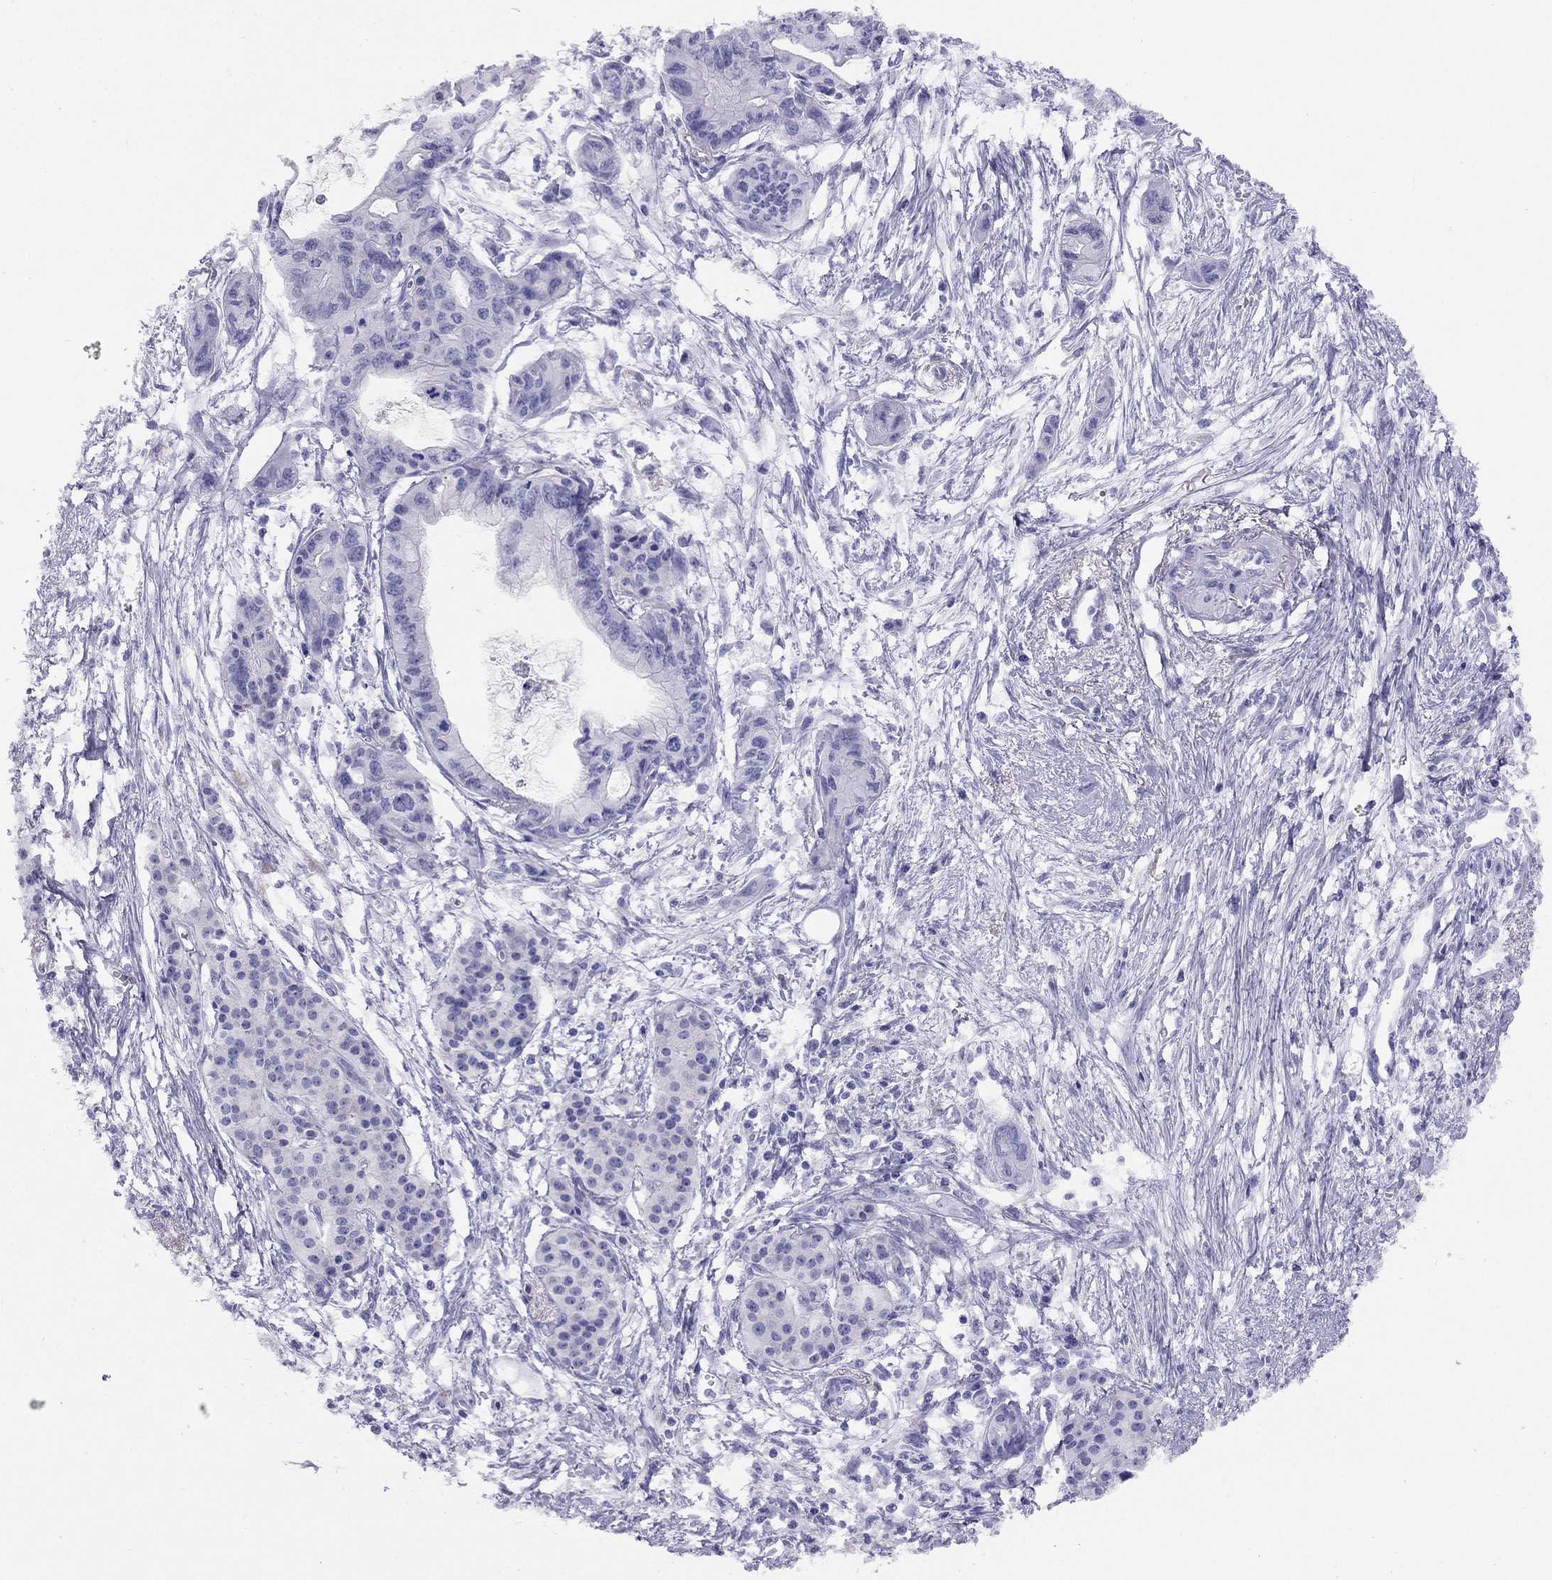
{"staining": {"intensity": "negative", "quantity": "none", "location": "none"}, "tissue": "pancreatic cancer", "cell_type": "Tumor cells", "image_type": "cancer", "snomed": [{"axis": "morphology", "description": "Adenocarcinoma, NOS"}, {"axis": "topography", "description": "Pancreas"}], "caption": "Immunohistochemistry (IHC) micrograph of human pancreatic cancer stained for a protein (brown), which exhibits no staining in tumor cells. (DAB immunohistochemistry with hematoxylin counter stain).", "gene": "LRIT2", "patient": {"sex": "female", "age": 76}}